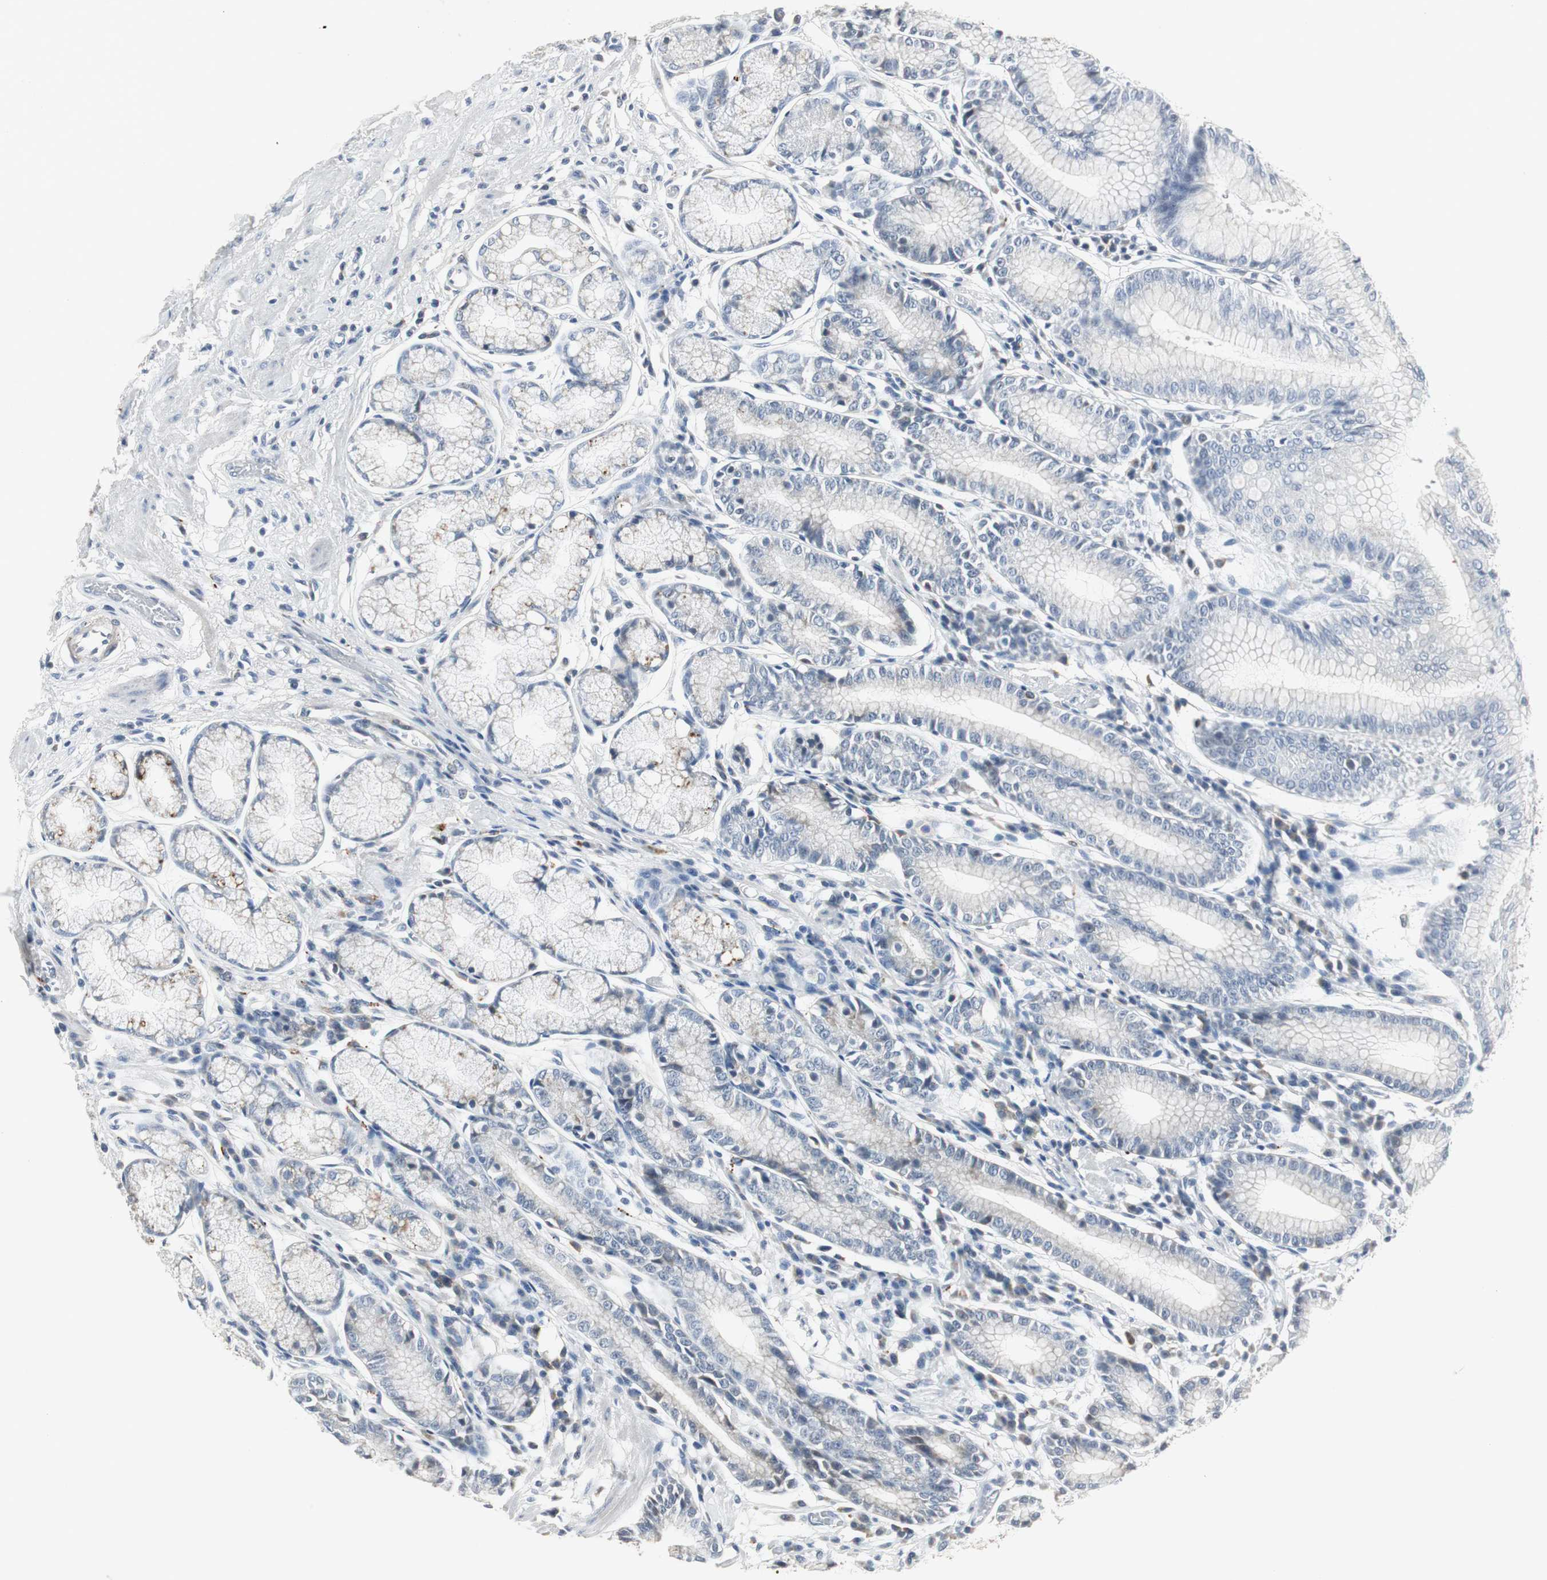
{"staining": {"intensity": "moderate", "quantity": "<25%", "location": "cytoplasmic/membranous"}, "tissue": "stomach", "cell_type": "Glandular cells", "image_type": "normal", "snomed": [{"axis": "morphology", "description": "Normal tissue, NOS"}, {"axis": "morphology", "description": "Inflammation, NOS"}, {"axis": "topography", "description": "Stomach, lower"}], "caption": "Immunohistochemistry (IHC) photomicrograph of unremarkable stomach: human stomach stained using immunohistochemistry (IHC) reveals low levels of moderate protein expression localized specifically in the cytoplasmic/membranous of glandular cells, appearing as a cytoplasmic/membranous brown color.", "gene": "NLGN1", "patient": {"sex": "male", "age": 59}}